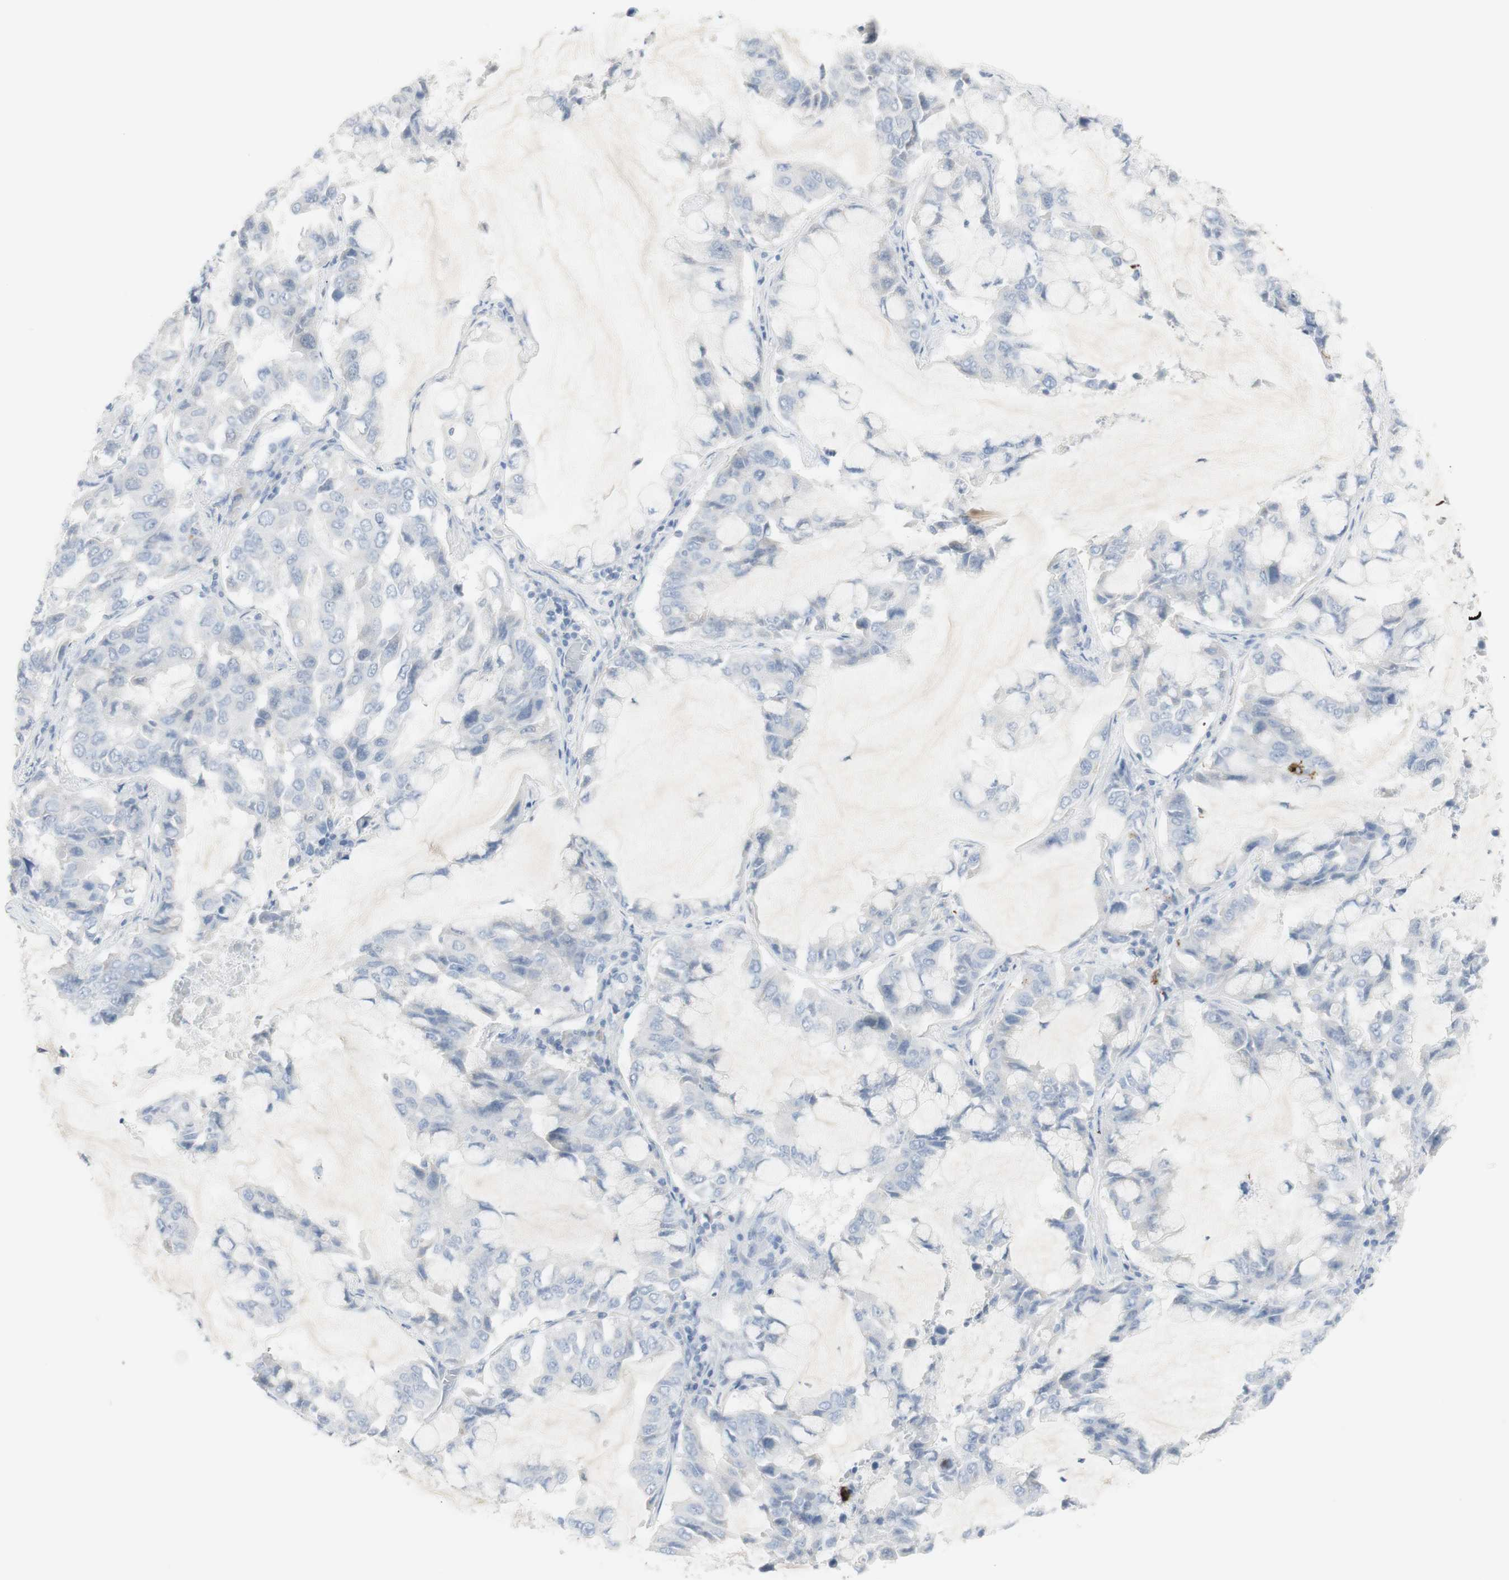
{"staining": {"intensity": "negative", "quantity": "none", "location": "none"}, "tissue": "lung cancer", "cell_type": "Tumor cells", "image_type": "cancer", "snomed": [{"axis": "morphology", "description": "Adenocarcinoma, NOS"}, {"axis": "topography", "description": "Lung"}], "caption": "Lung cancer (adenocarcinoma) was stained to show a protein in brown. There is no significant expression in tumor cells. The staining is performed using DAB brown chromogen with nuclei counter-stained in using hematoxylin.", "gene": "CD207", "patient": {"sex": "male", "age": 64}}